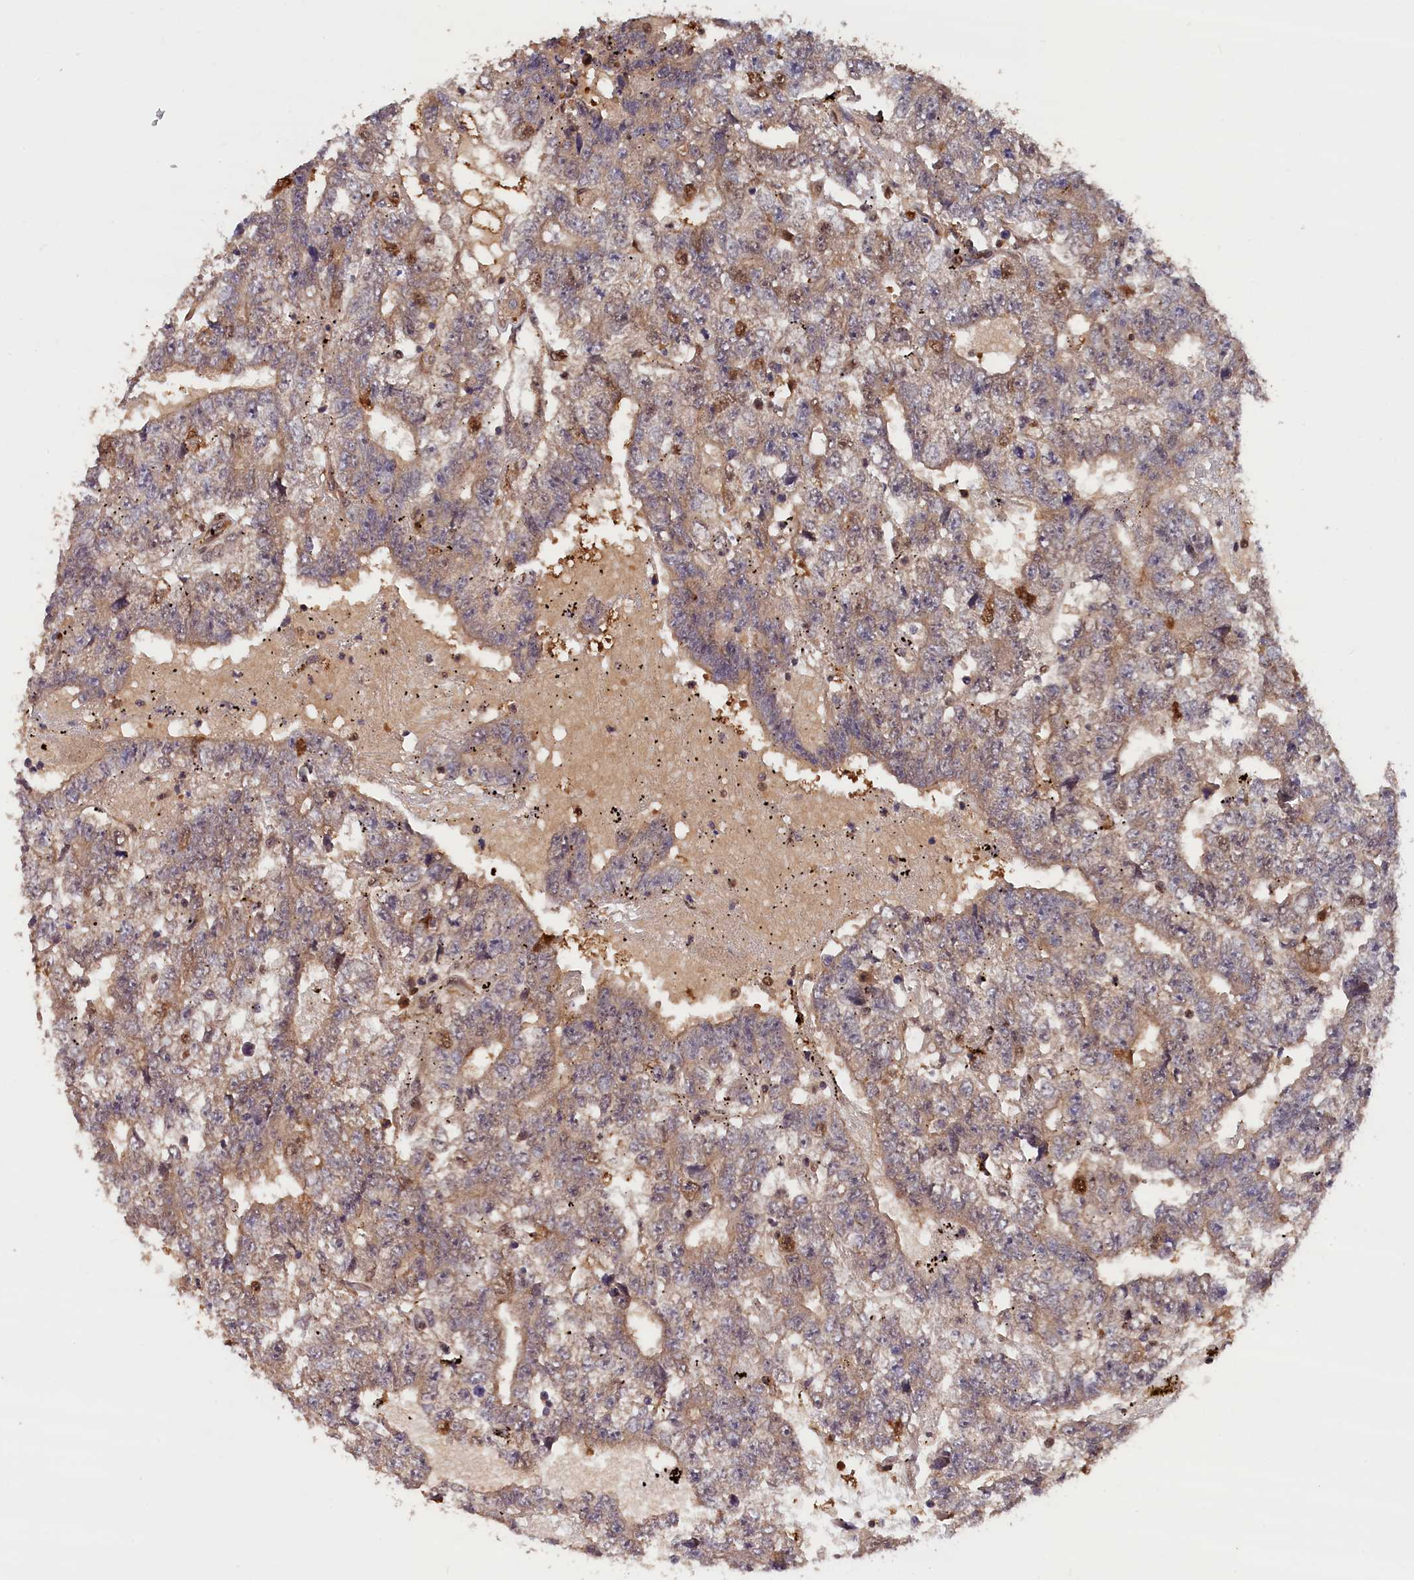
{"staining": {"intensity": "weak", "quantity": "25%-75%", "location": "cytoplasmic/membranous"}, "tissue": "testis cancer", "cell_type": "Tumor cells", "image_type": "cancer", "snomed": [{"axis": "morphology", "description": "Carcinoma, Embryonal, NOS"}, {"axis": "topography", "description": "Testis"}], "caption": "A micrograph of testis cancer (embryonal carcinoma) stained for a protein exhibits weak cytoplasmic/membranous brown staining in tumor cells.", "gene": "ADRM1", "patient": {"sex": "male", "age": 25}}